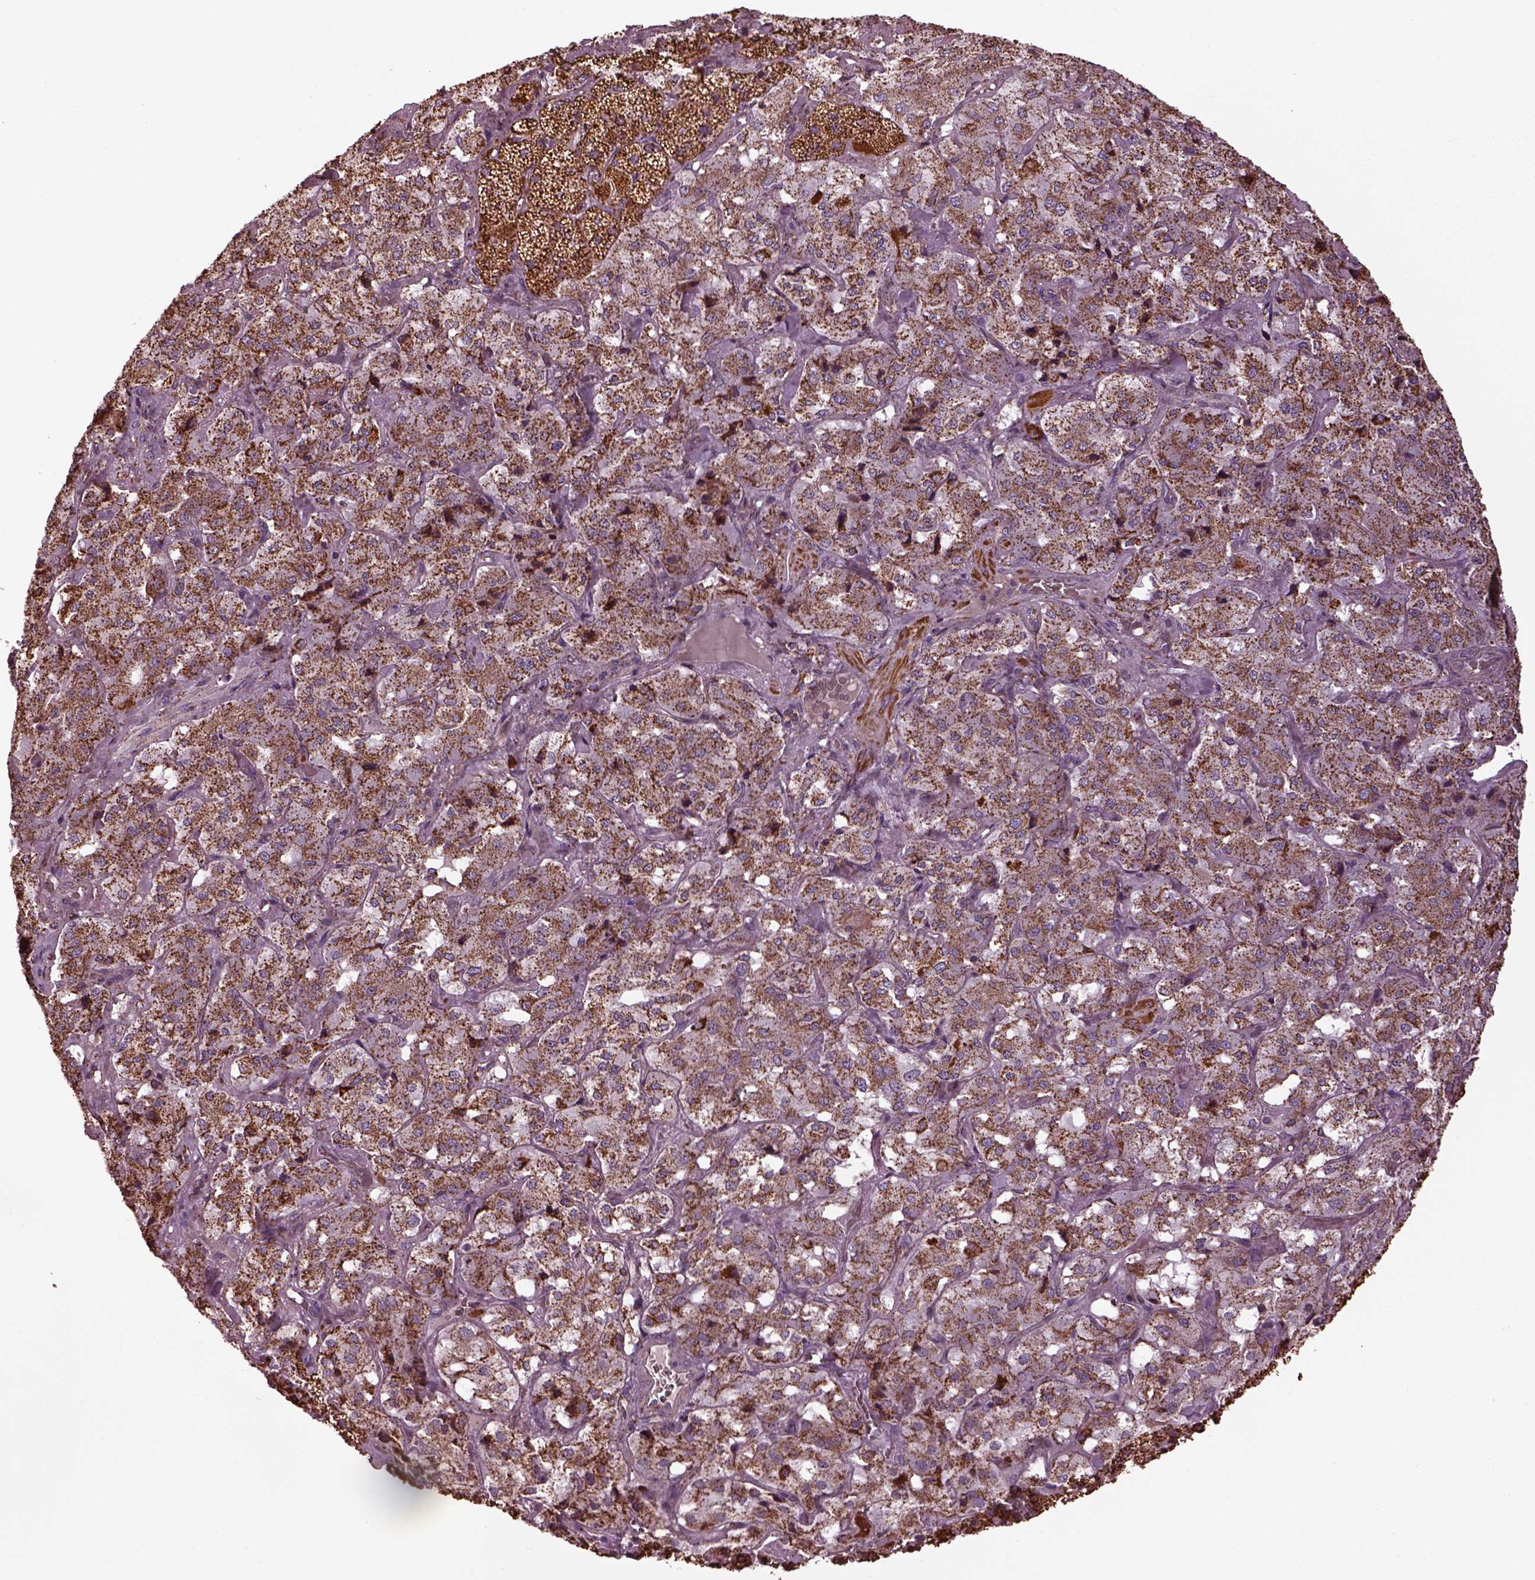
{"staining": {"intensity": "strong", "quantity": ">75%", "location": "cytoplasmic/membranous"}, "tissue": "adrenal gland", "cell_type": "Glandular cells", "image_type": "normal", "snomed": [{"axis": "morphology", "description": "Normal tissue, NOS"}, {"axis": "topography", "description": "Adrenal gland"}], "caption": "Protein expression analysis of benign adrenal gland shows strong cytoplasmic/membranous staining in about >75% of glandular cells. (DAB (3,3'-diaminobenzidine) IHC with brightfield microscopy, high magnification).", "gene": "TMEM254", "patient": {"sex": "male", "age": 57}}